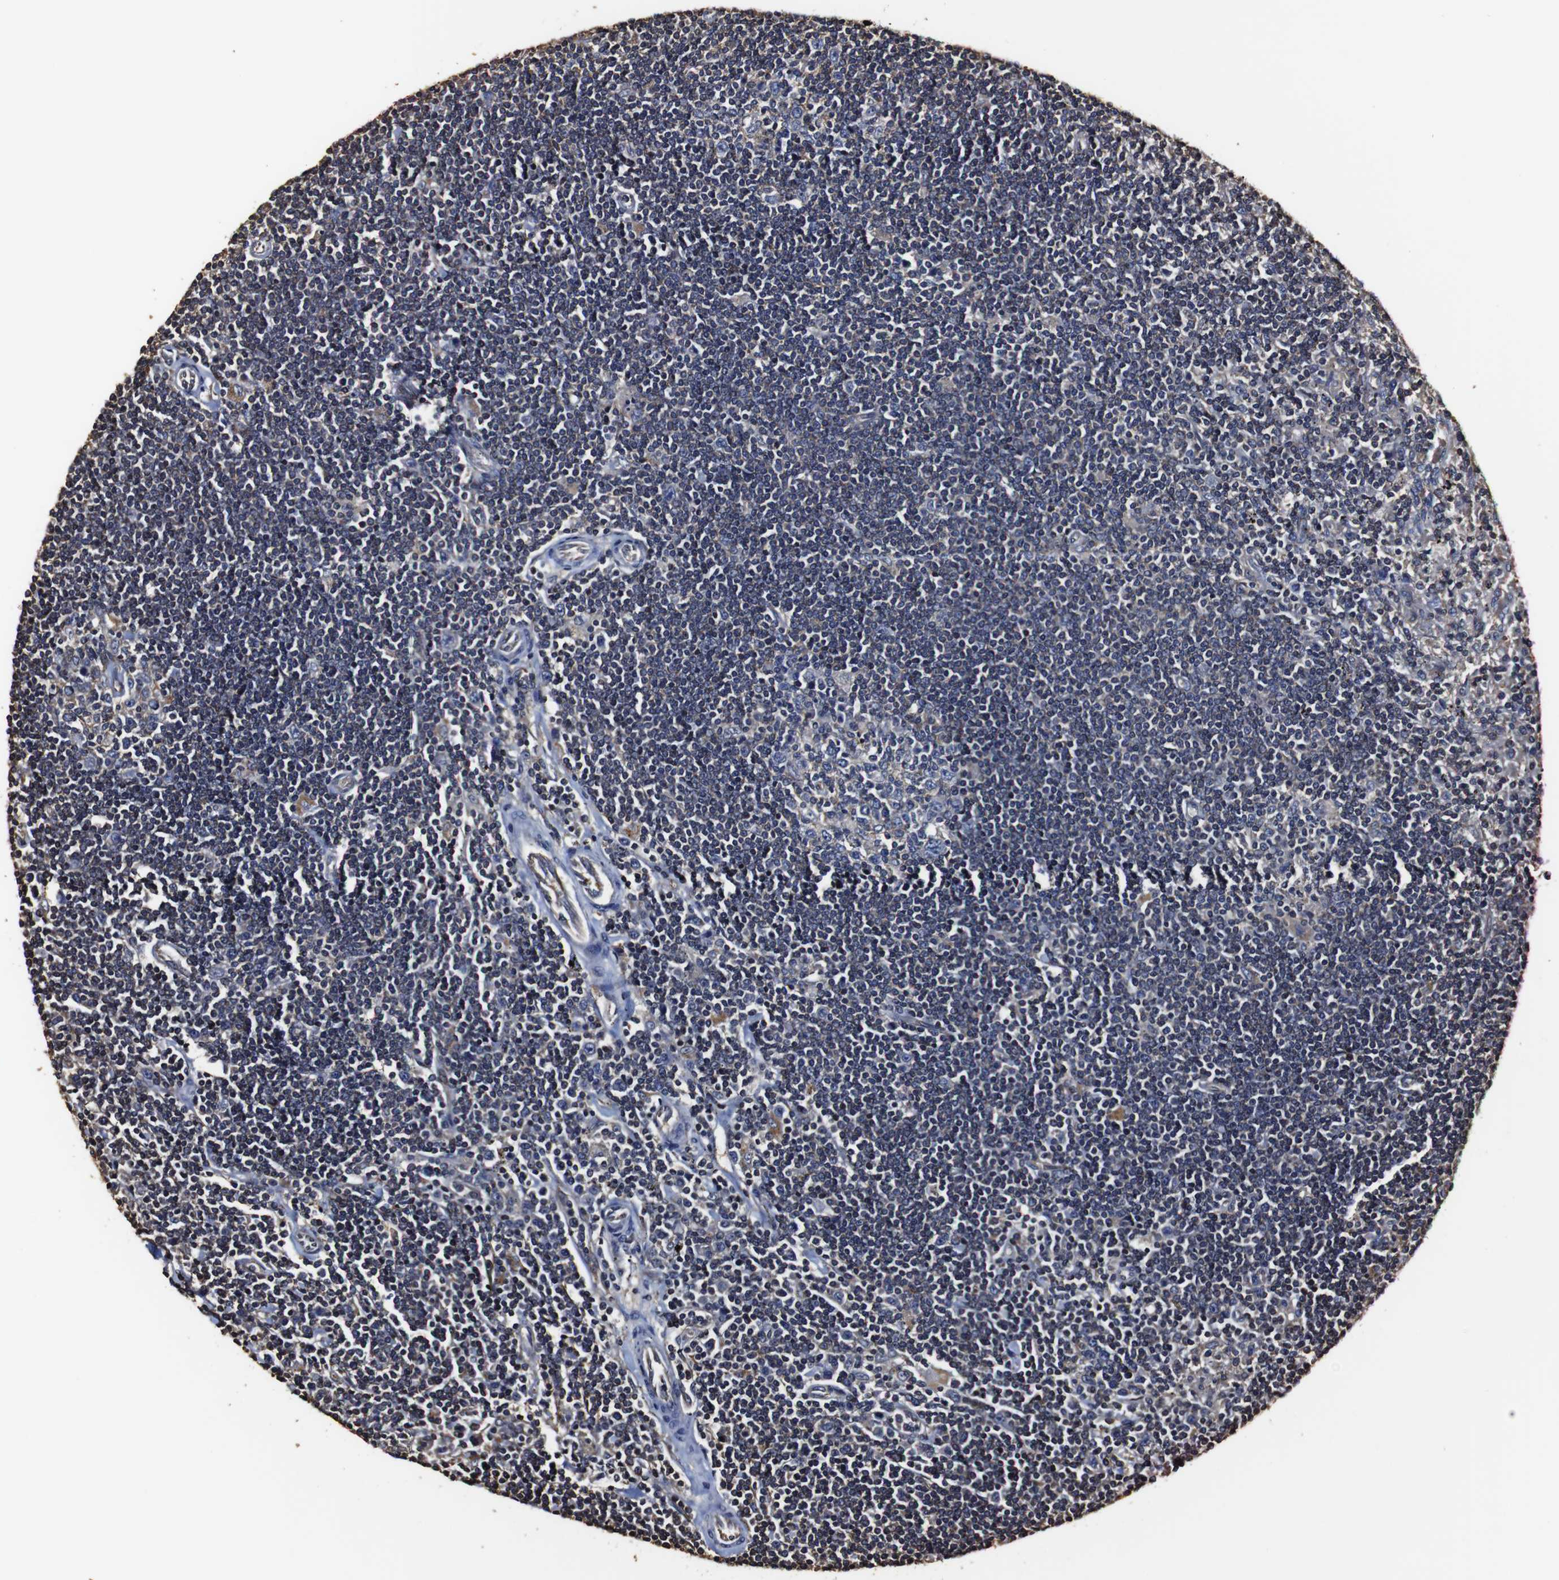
{"staining": {"intensity": "negative", "quantity": "none", "location": "none"}, "tissue": "lymphoma", "cell_type": "Tumor cells", "image_type": "cancer", "snomed": [{"axis": "morphology", "description": "Malignant lymphoma, non-Hodgkin's type, Low grade"}, {"axis": "topography", "description": "Spleen"}], "caption": "The photomicrograph demonstrates no staining of tumor cells in lymphoma. (Stains: DAB IHC with hematoxylin counter stain, Microscopy: brightfield microscopy at high magnification).", "gene": "MSN", "patient": {"sex": "male", "age": 76}}